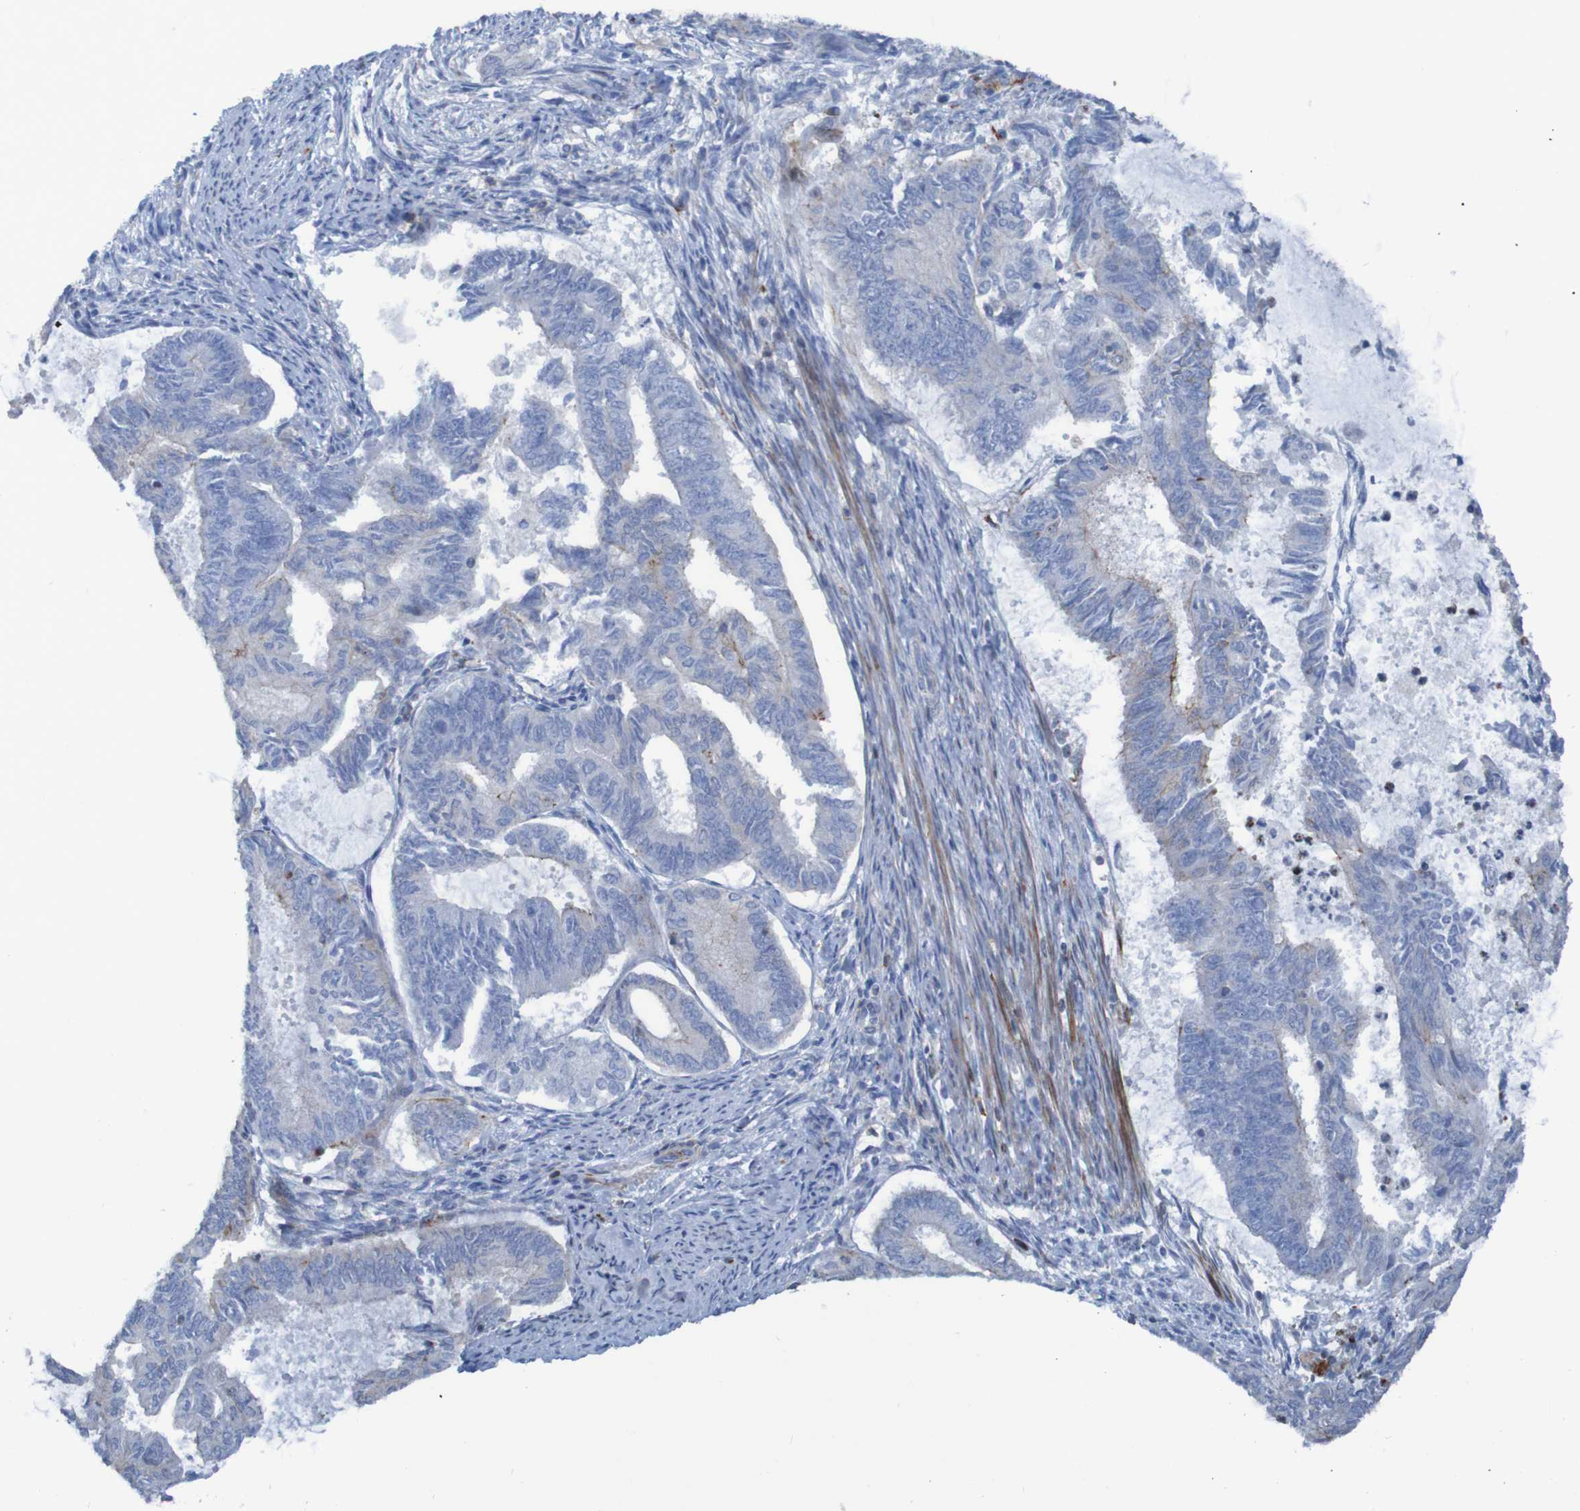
{"staining": {"intensity": "negative", "quantity": "none", "location": "none"}, "tissue": "endometrial cancer", "cell_type": "Tumor cells", "image_type": "cancer", "snomed": [{"axis": "morphology", "description": "Adenocarcinoma, NOS"}, {"axis": "topography", "description": "Endometrium"}], "caption": "Protein analysis of endometrial adenocarcinoma exhibits no significant staining in tumor cells.", "gene": "RNF182", "patient": {"sex": "female", "age": 86}}